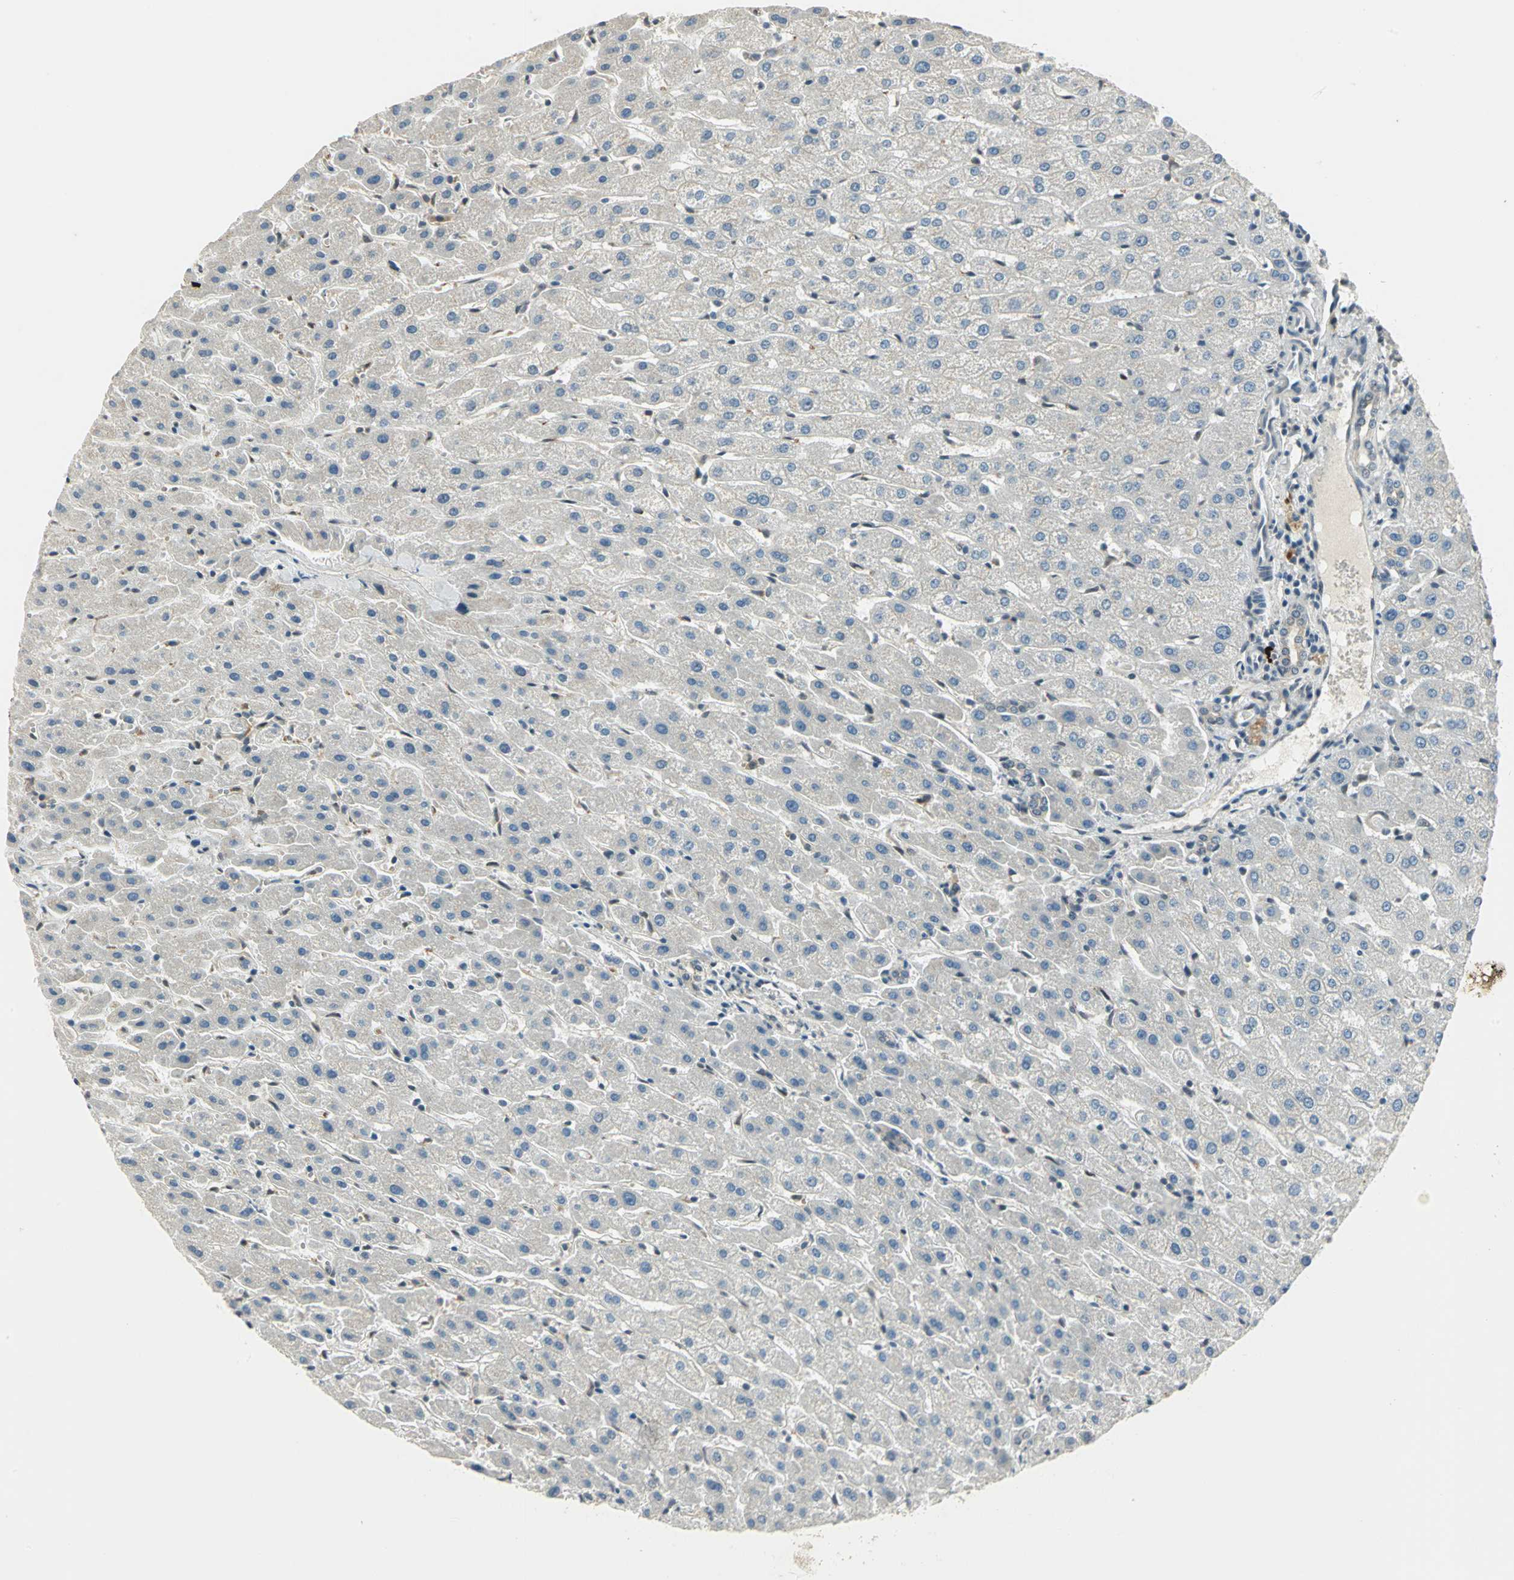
{"staining": {"intensity": "weak", "quantity": "<25%", "location": "cytoplasmic/membranous"}, "tissue": "liver", "cell_type": "Cholangiocytes", "image_type": "normal", "snomed": [{"axis": "morphology", "description": "Normal tissue, NOS"}, {"axis": "morphology", "description": "Fibrosis, NOS"}, {"axis": "topography", "description": "Liver"}], "caption": "Immunohistochemistry histopathology image of benign liver: liver stained with DAB shows no significant protein expression in cholangiocytes. (DAB IHC, high magnification).", "gene": "RAD17", "patient": {"sex": "female", "age": 29}}